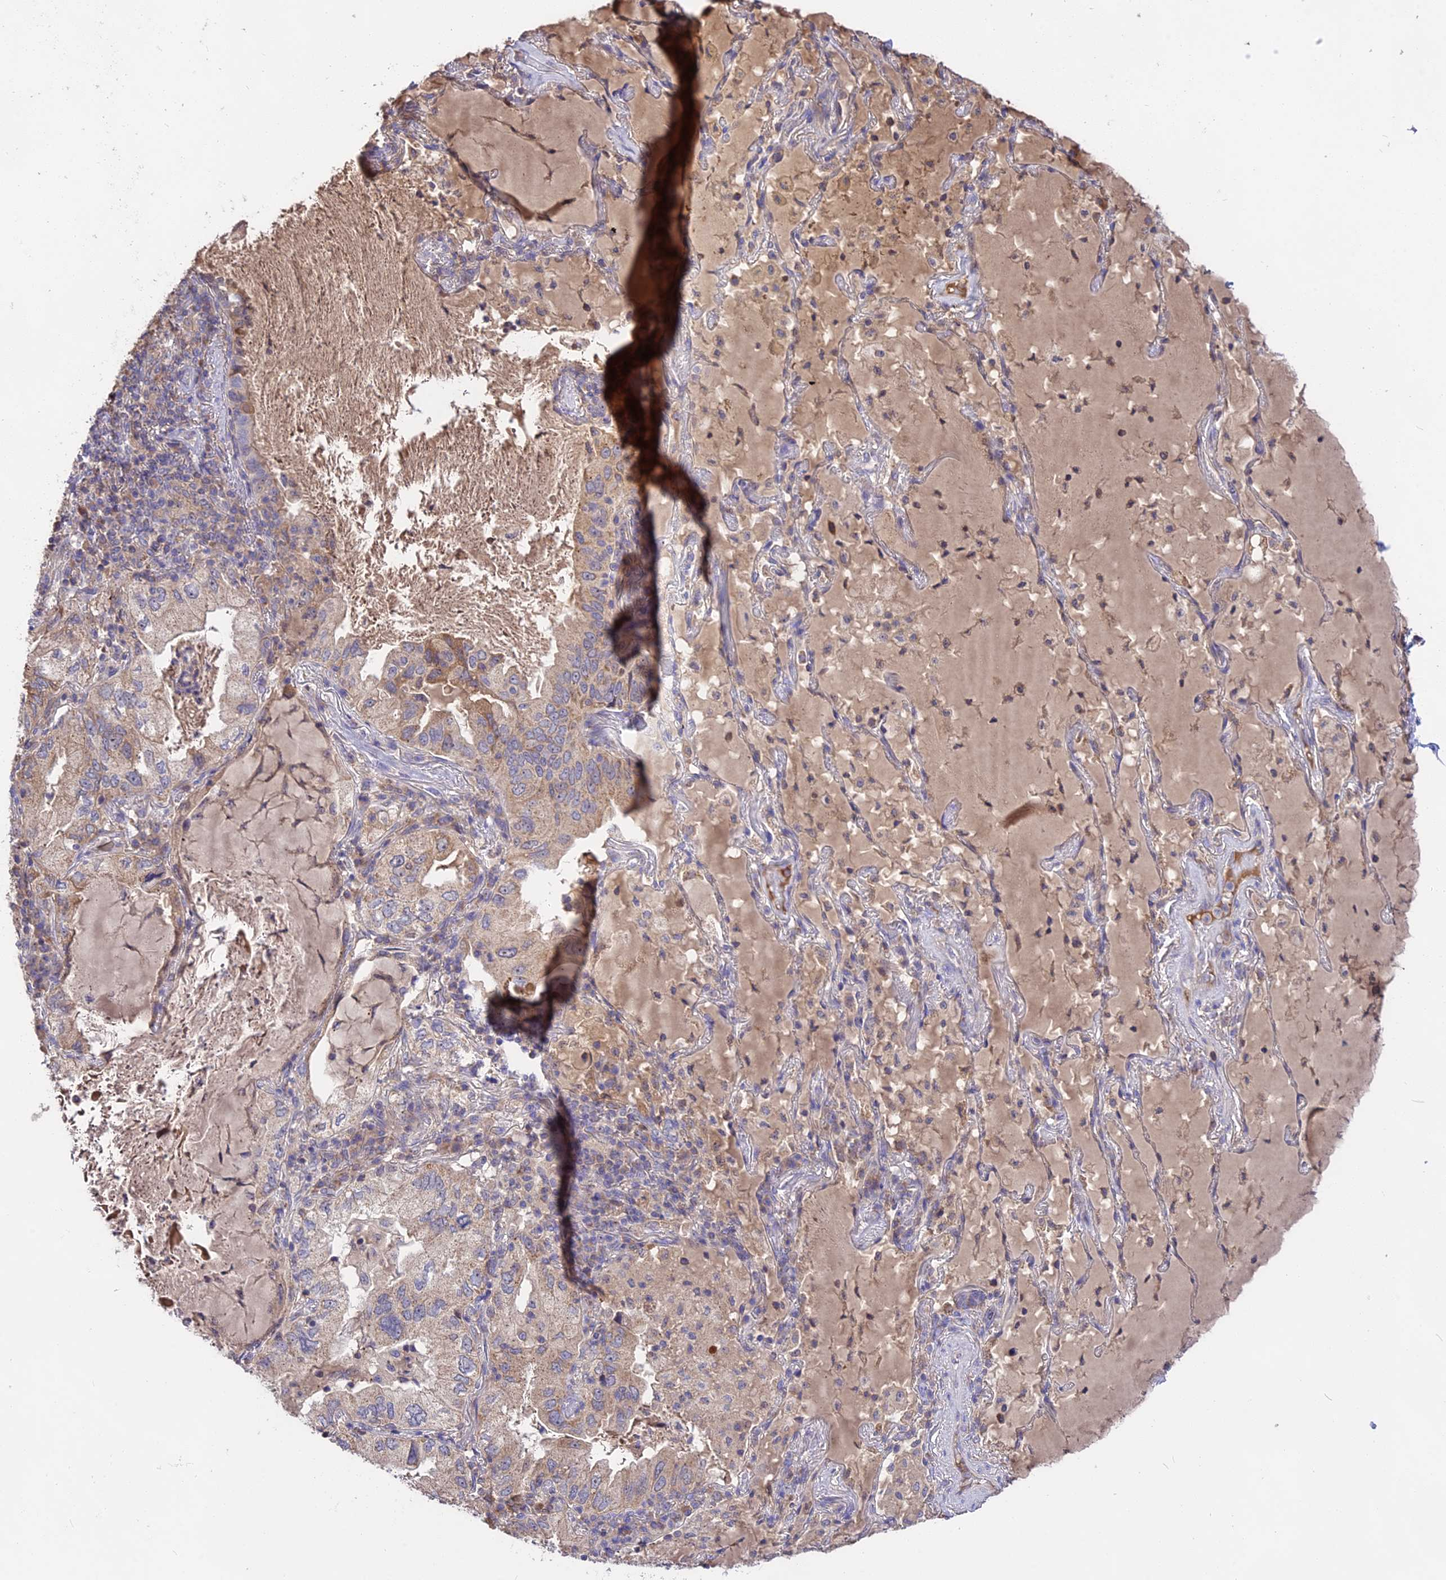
{"staining": {"intensity": "weak", "quantity": "25%-75%", "location": "cytoplasmic/membranous"}, "tissue": "lung cancer", "cell_type": "Tumor cells", "image_type": "cancer", "snomed": [{"axis": "morphology", "description": "Adenocarcinoma, NOS"}, {"axis": "topography", "description": "Lung"}], "caption": "The immunohistochemical stain labels weak cytoplasmic/membranous staining in tumor cells of adenocarcinoma (lung) tissue. (IHC, brightfield microscopy, high magnification).", "gene": "NUDT8", "patient": {"sex": "female", "age": 69}}